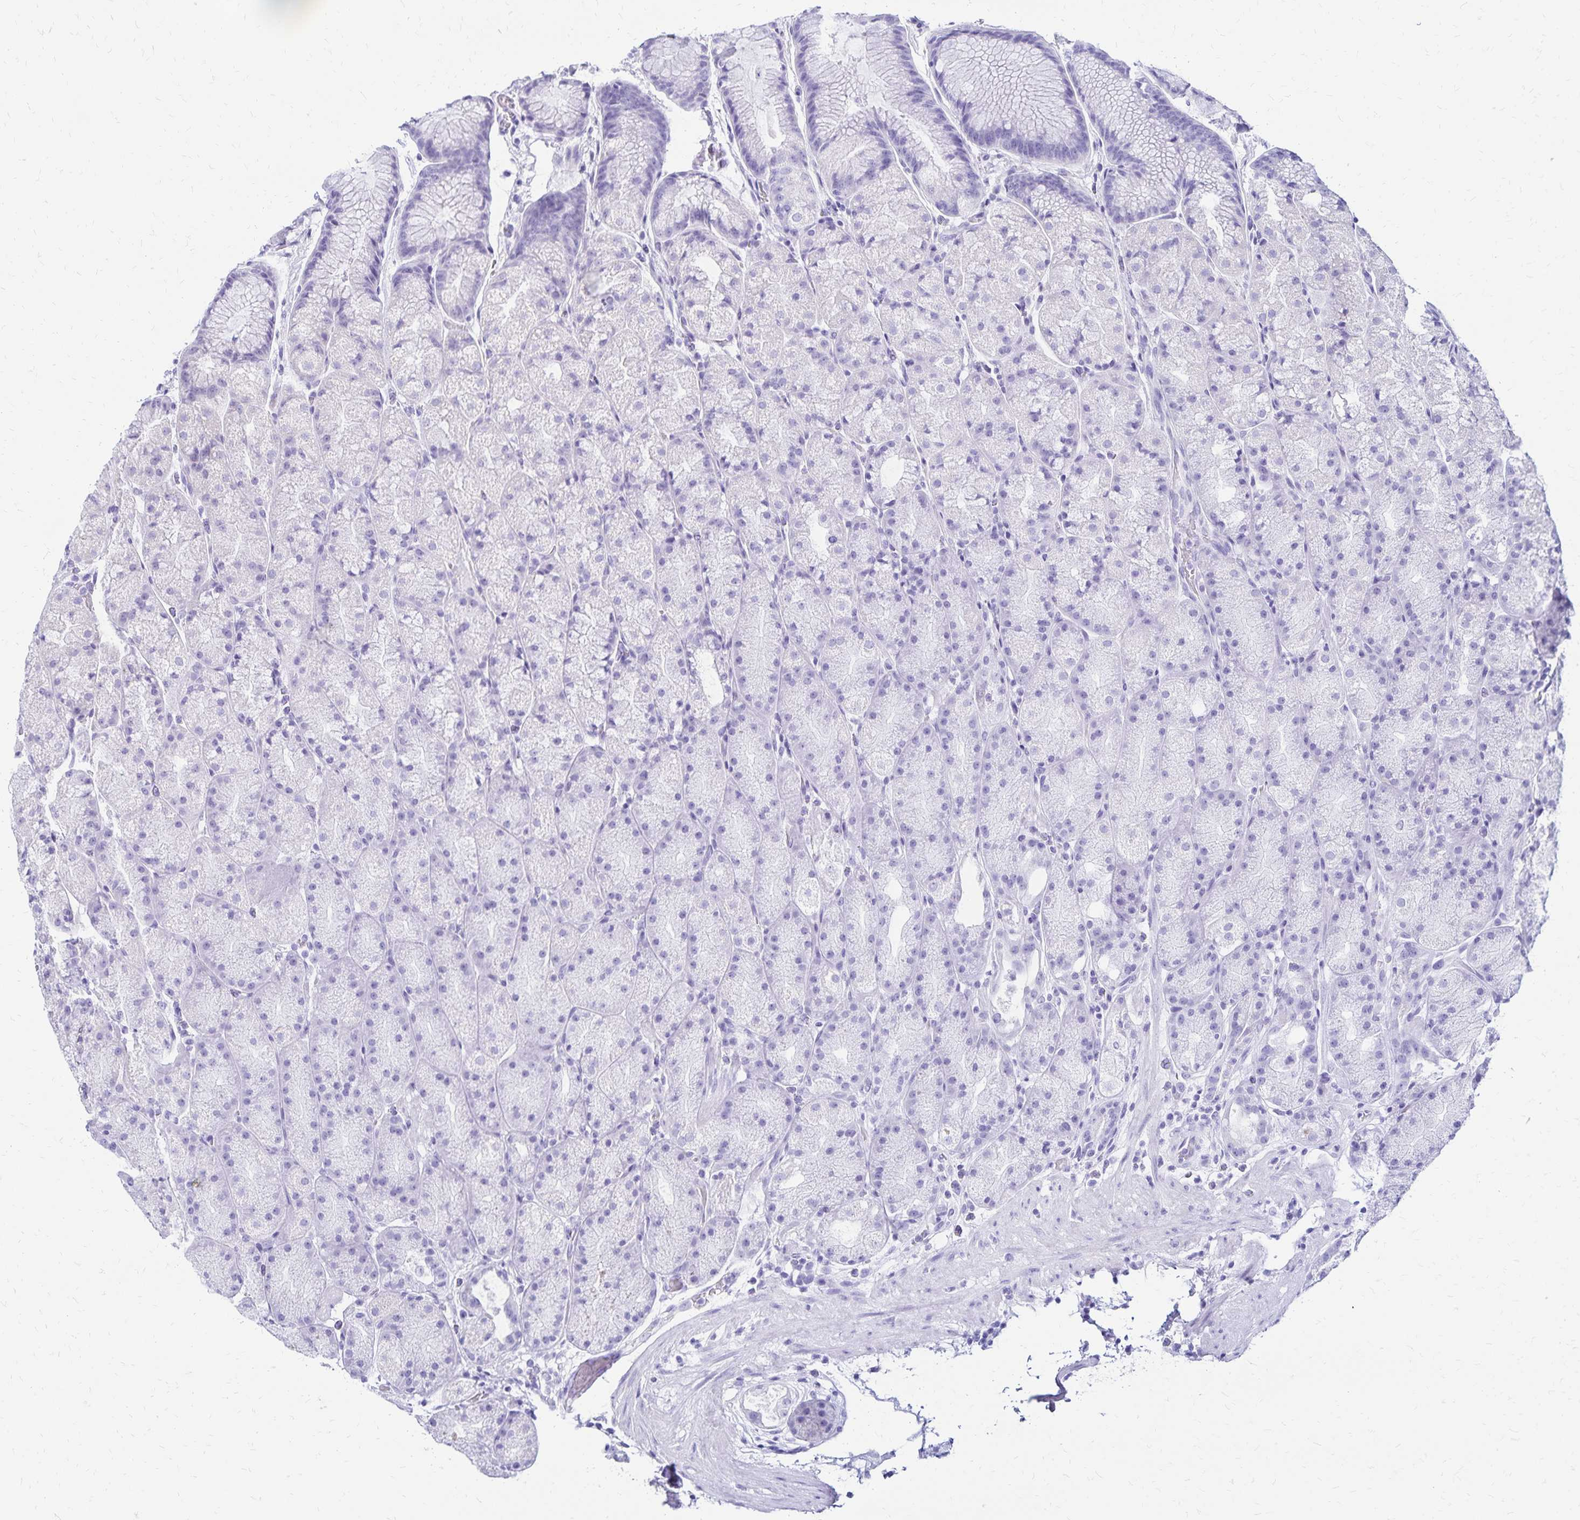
{"staining": {"intensity": "negative", "quantity": "none", "location": "none"}, "tissue": "stomach", "cell_type": "Glandular cells", "image_type": "normal", "snomed": [{"axis": "morphology", "description": "Normal tissue, NOS"}, {"axis": "topography", "description": "Stomach, upper"}, {"axis": "topography", "description": "Stomach"}], "caption": "This micrograph is of benign stomach stained with immunohistochemistry to label a protein in brown with the nuclei are counter-stained blue. There is no expression in glandular cells.", "gene": "LIN28B", "patient": {"sex": "male", "age": 48}}